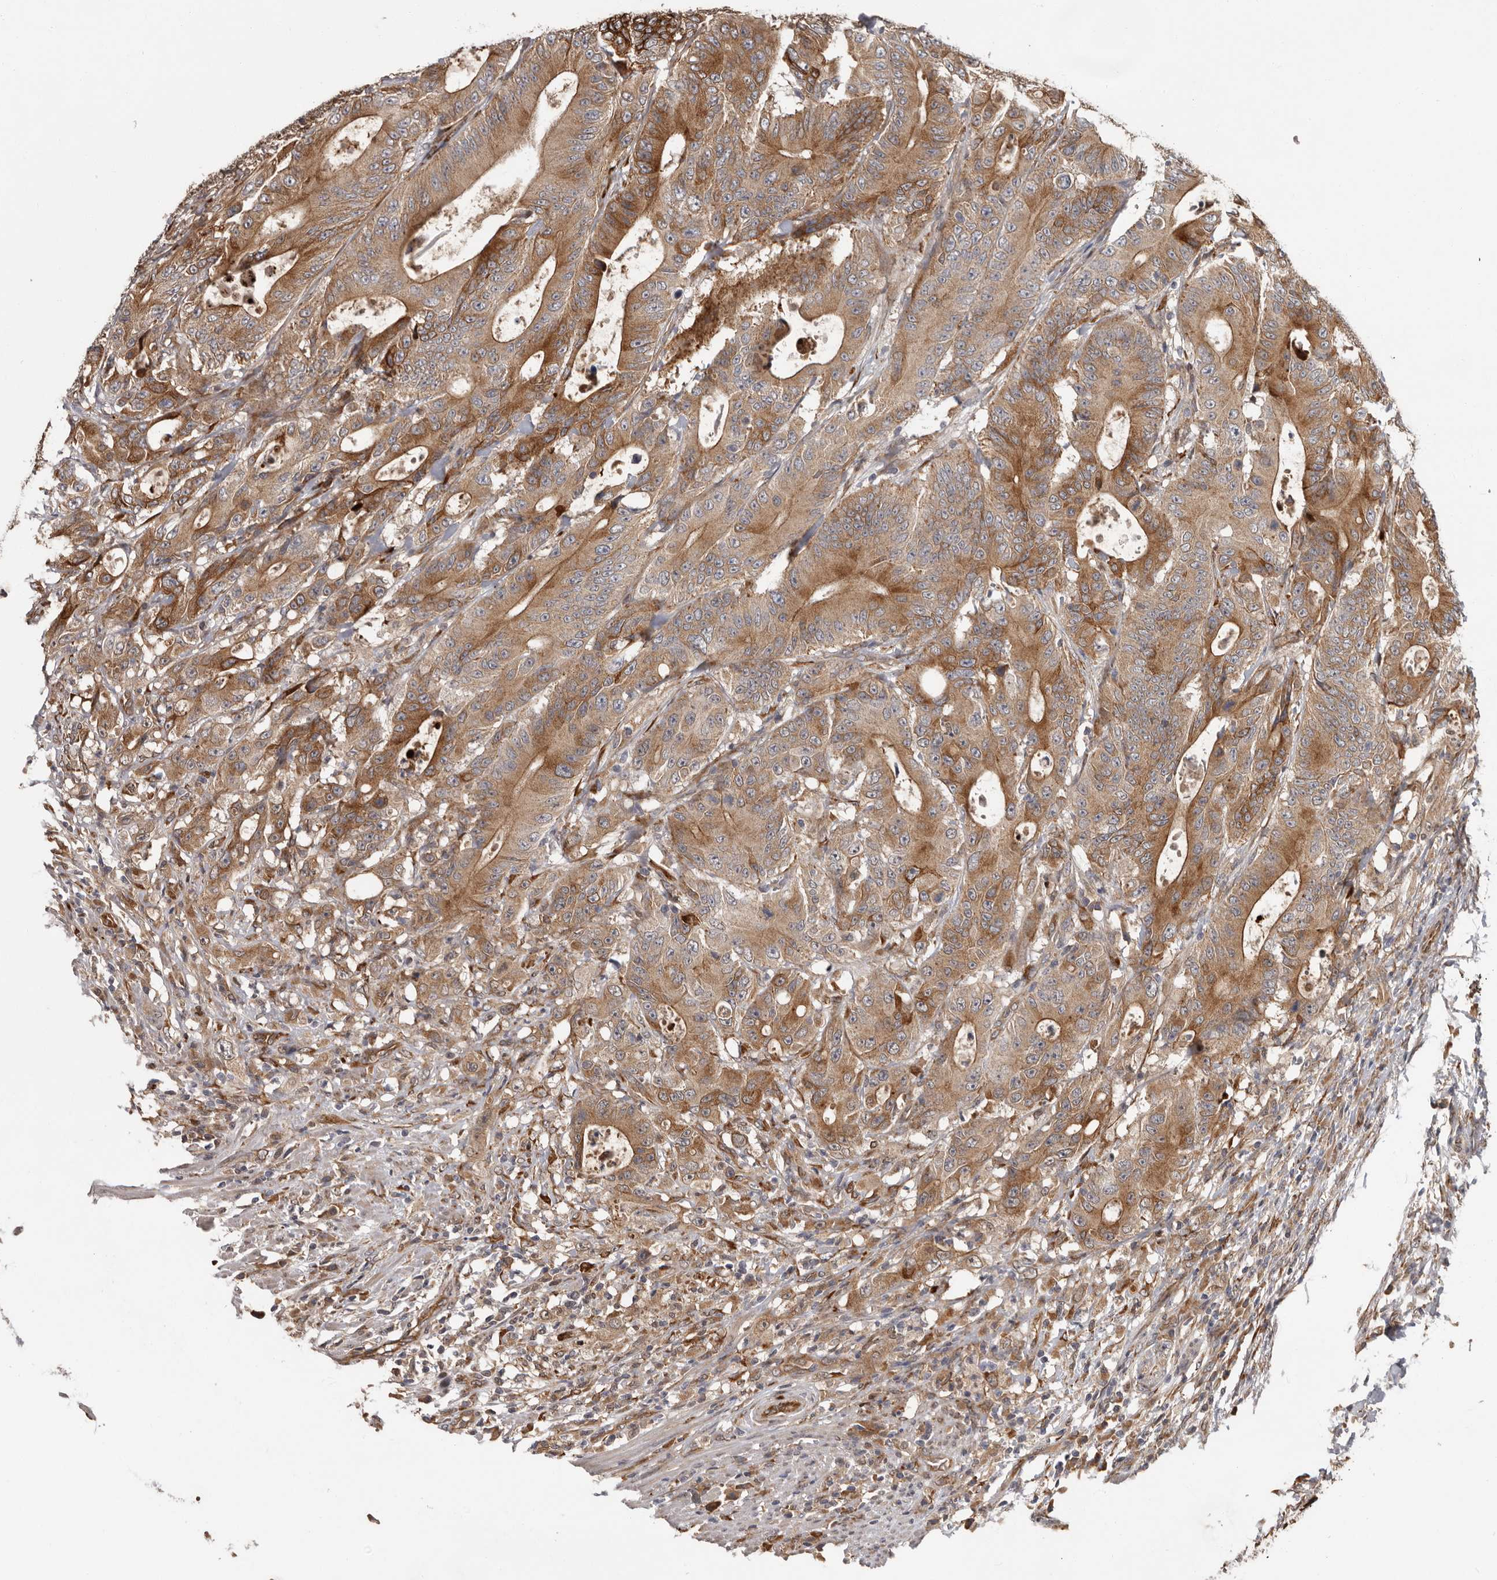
{"staining": {"intensity": "strong", "quantity": ">75%", "location": "cytoplasmic/membranous"}, "tissue": "colorectal cancer", "cell_type": "Tumor cells", "image_type": "cancer", "snomed": [{"axis": "morphology", "description": "Adenocarcinoma, NOS"}, {"axis": "topography", "description": "Colon"}], "caption": "The histopathology image displays a brown stain indicating the presence of a protein in the cytoplasmic/membranous of tumor cells in colorectal adenocarcinoma.", "gene": "MTF1", "patient": {"sex": "male", "age": 83}}